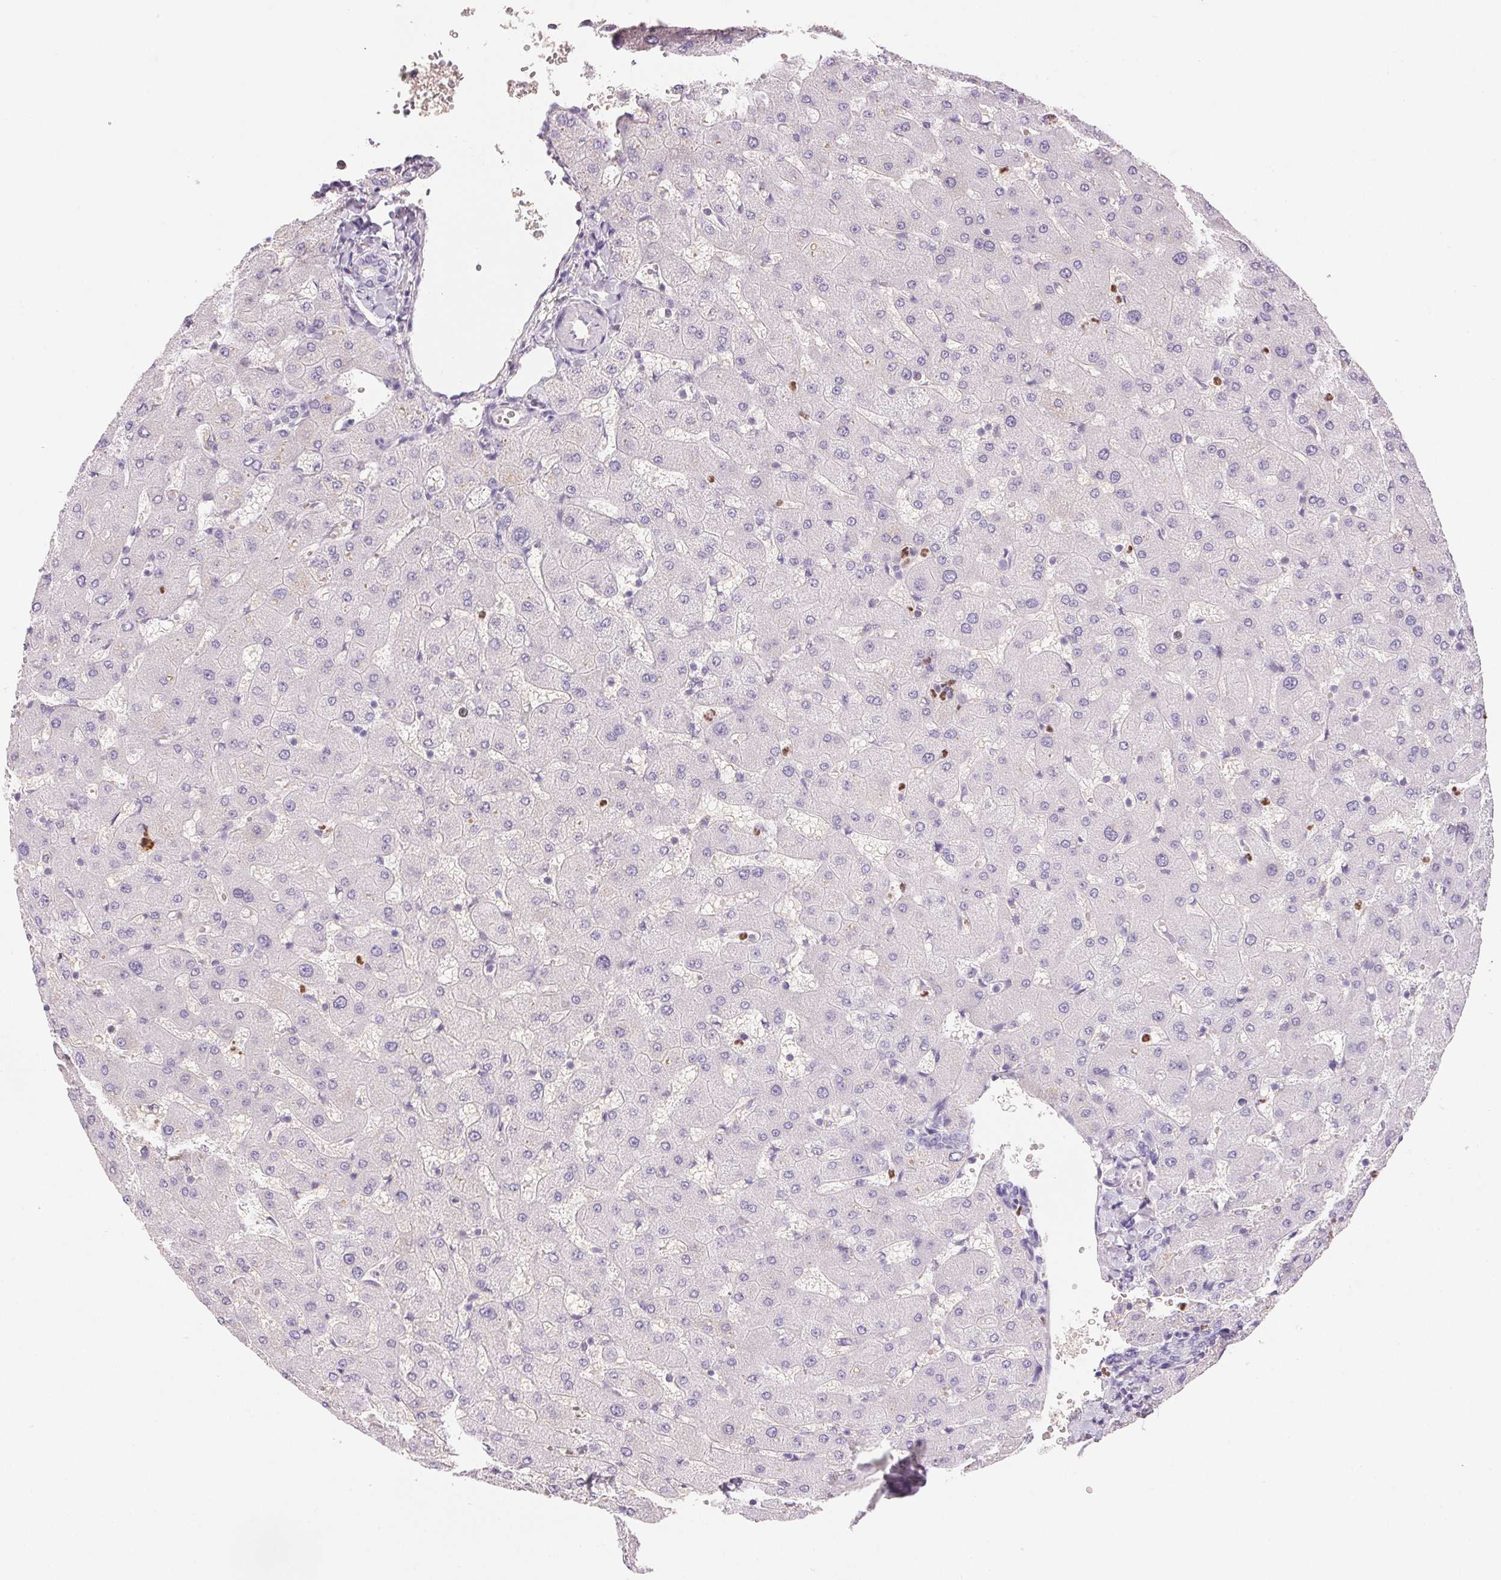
{"staining": {"intensity": "negative", "quantity": "none", "location": "none"}, "tissue": "liver", "cell_type": "Cholangiocytes", "image_type": "normal", "snomed": [{"axis": "morphology", "description": "Normal tissue, NOS"}, {"axis": "topography", "description": "Liver"}], "caption": "There is no significant positivity in cholangiocytes of liver. (Immunohistochemistry, brightfield microscopy, high magnification).", "gene": "PADI4", "patient": {"sex": "female", "age": 63}}